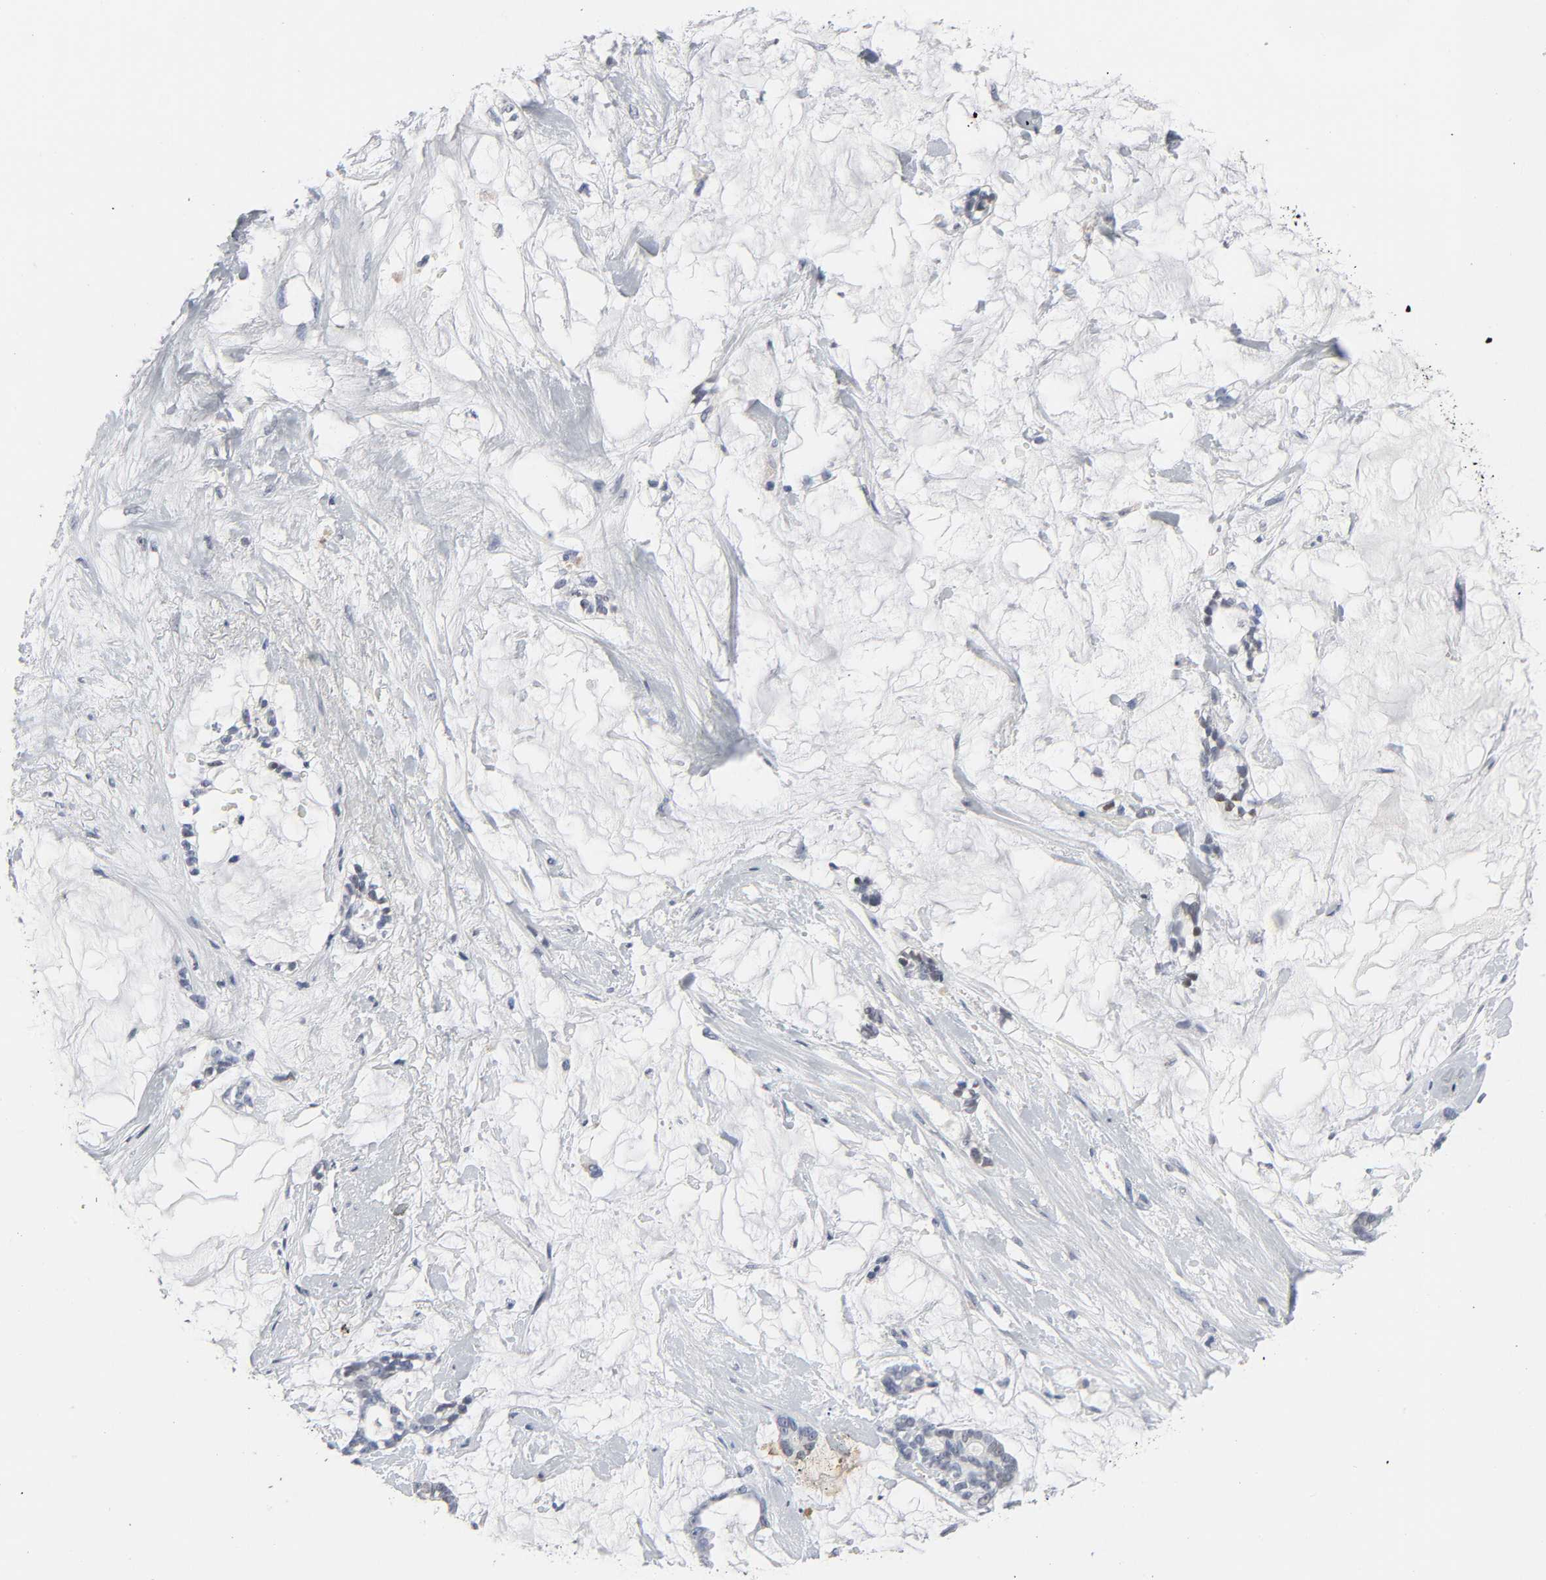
{"staining": {"intensity": "negative", "quantity": "none", "location": "none"}, "tissue": "pancreatic cancer", "cell_type": "Tumor cells", "image_type": "cancer", "snomed": [{"axis": "morphology", "description": "Adenocarcinoma, NOS"}, {"axis": "topography", "description": "Pancreas"}], "caption": "DAB immunohistochemical staining of pancreatic cancer (adenocarcinoma) demonstrates no significant expression in tumor cells.", "gene": "SALL2", "patient": {"sex": "female", "age": 73}}